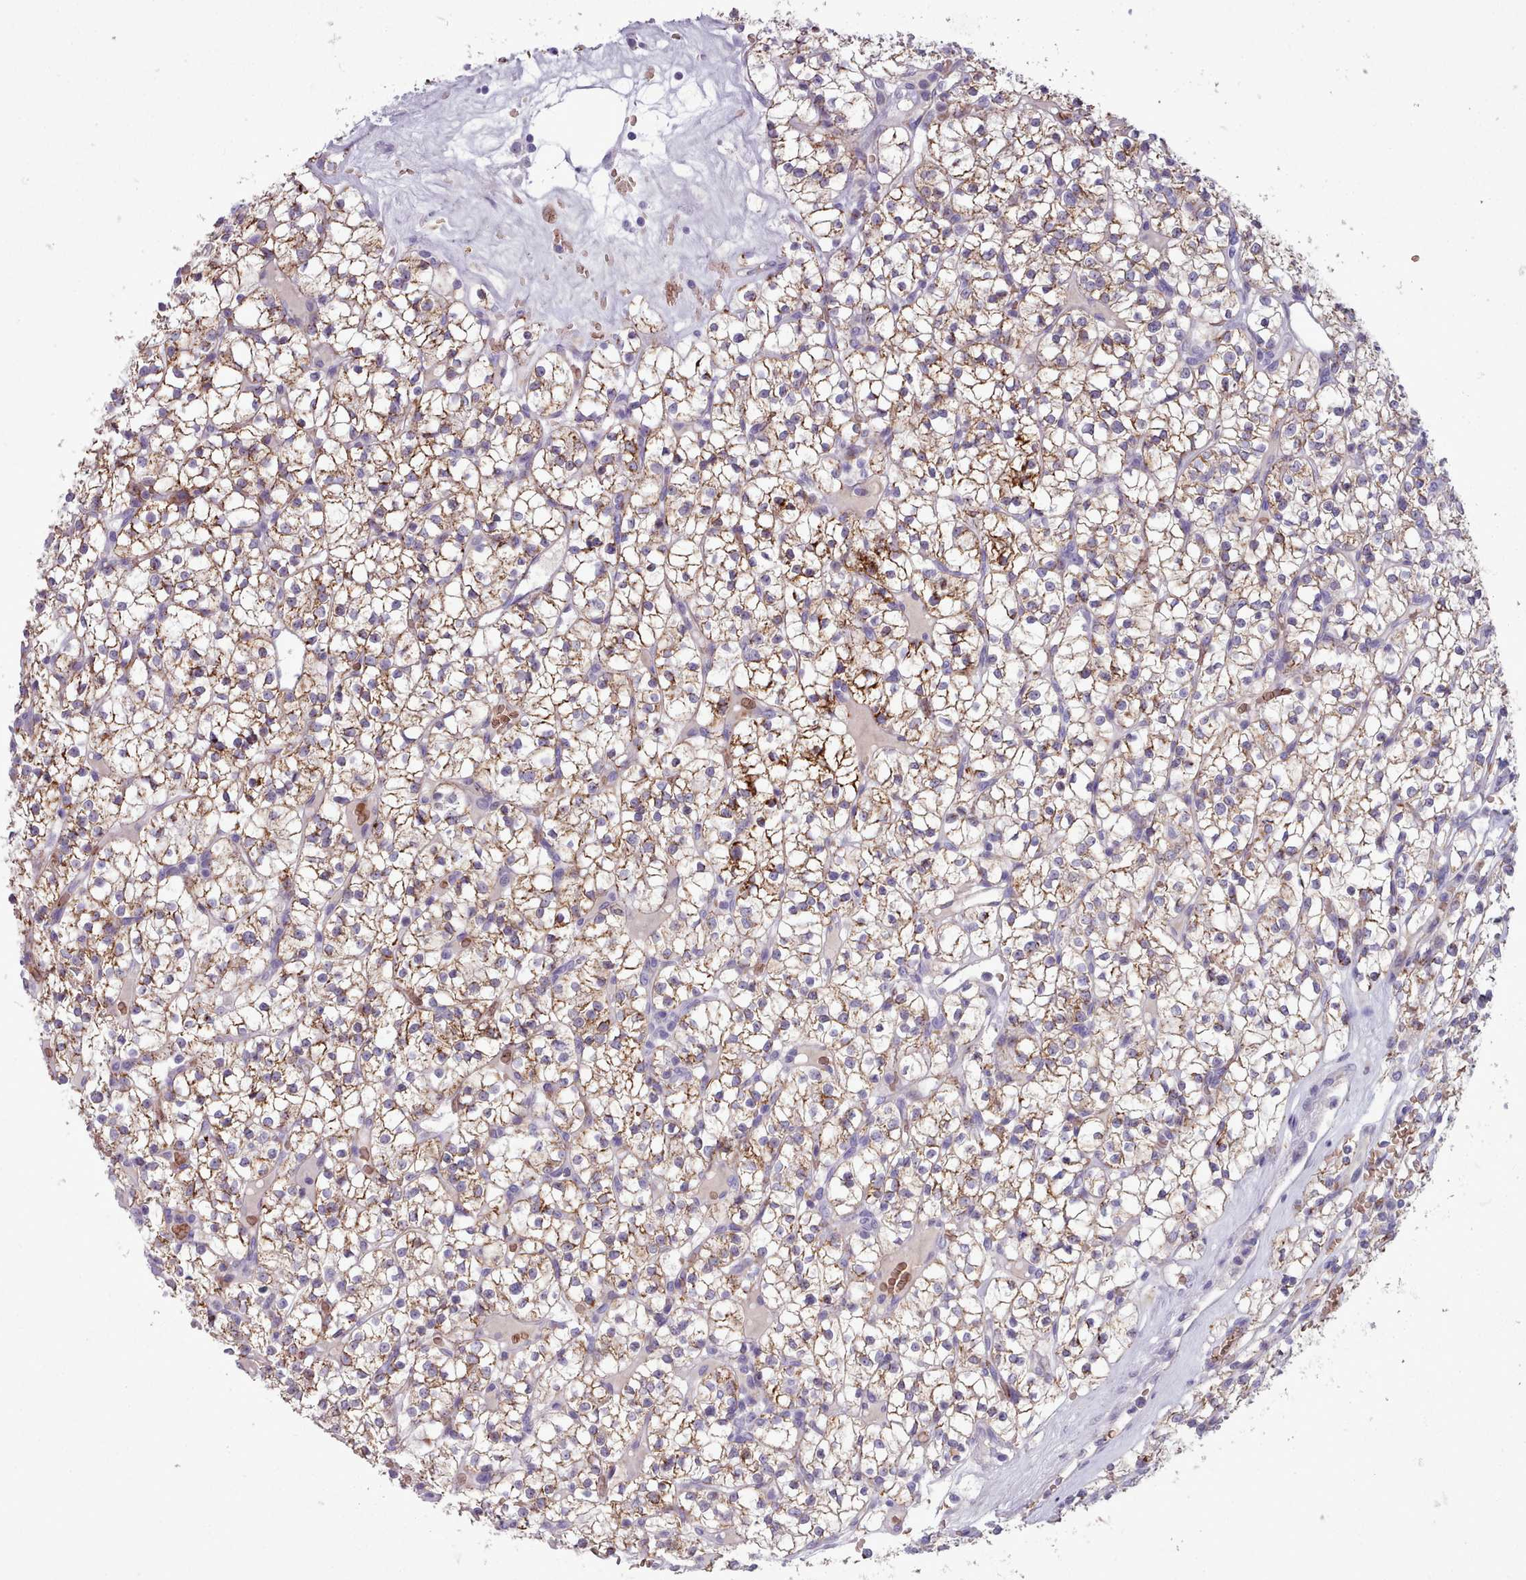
{"staining": {"intensity": "moderate", "quantity": ">75%", "location": "cytoplasmic/membranous"}, "tissue": "renal cancer", "cell_type": "Tumor cells", "image_type": "cancer", "snomed": [{"axis": "morphology", "description": "Adenocarcinoma, NOS"}, {"axis": "topography", "description": "Kidney"}], "caption": "The immunohistochemical stain labels moderate cytoplasmic/membranous staining in tumor cells of adenocarcinoma (renal) tissue. The staining was performed using DAB, with brown indicating positive protein expression. Nuclei are stained blue with hematoxylin.", "gene": "AK4", "patient": {"sex": "female", "age": 64}}